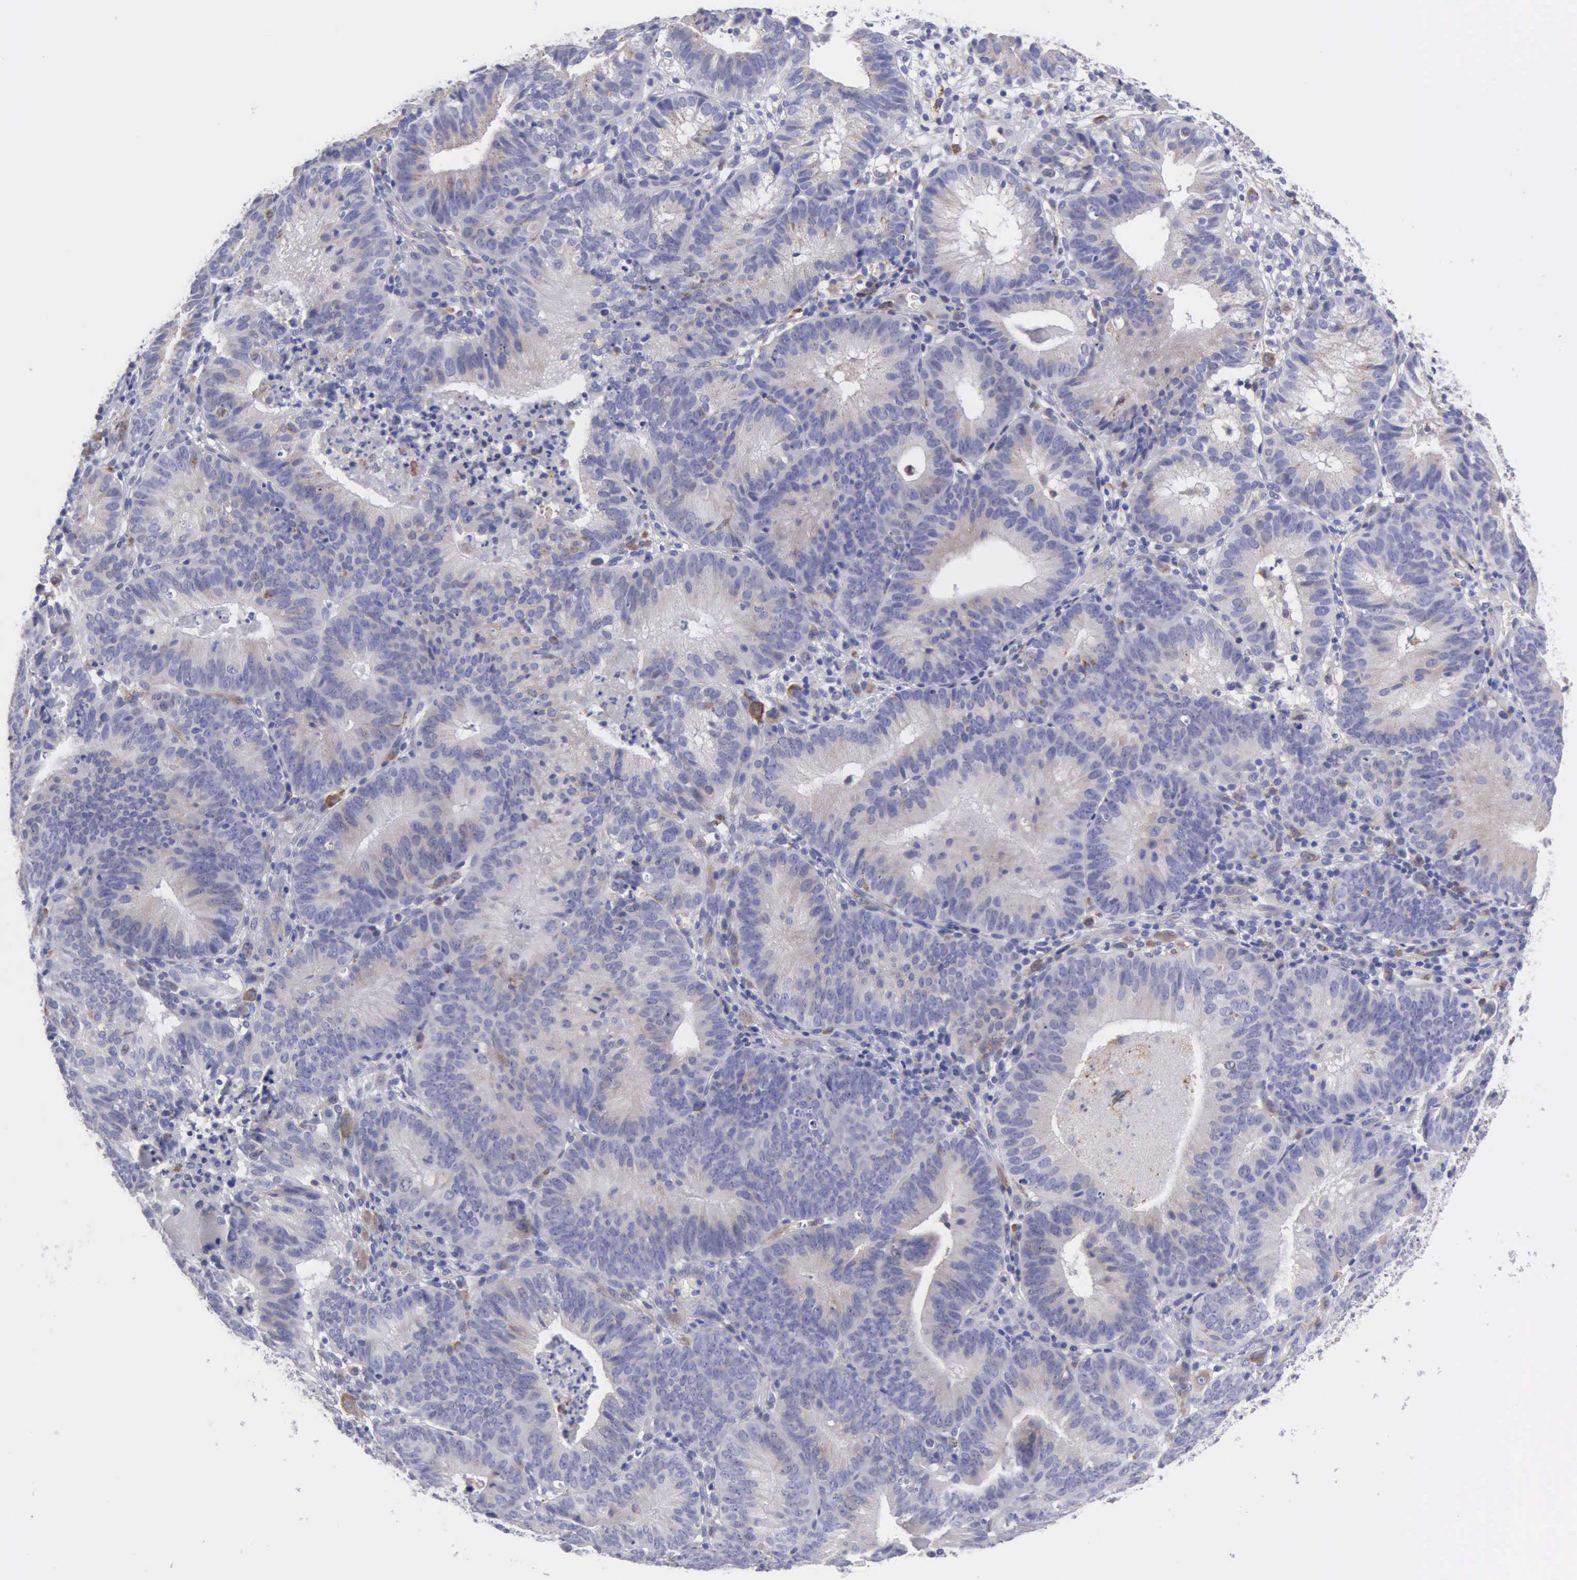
{"staining": {"intensity": "weak", "quantity": "<25%", "location": "cytoplasmic/membranous"}, "tissue": "cervical cancer", "cell_type": "Tumor cells", "image_type": "cancer", "snomed": [{"axis": "morphology", "description": "Adenocarcinoma, NOS"}, {"axis": "topography", "description": "Cervix"}], "caption": "This is an immunohistochemistry photomicrograph of cervical adenocarcinoma. There is no staining in tumor cells.", "gene": "TYRP1", "patient": {"sex": "female", "age": 60}}